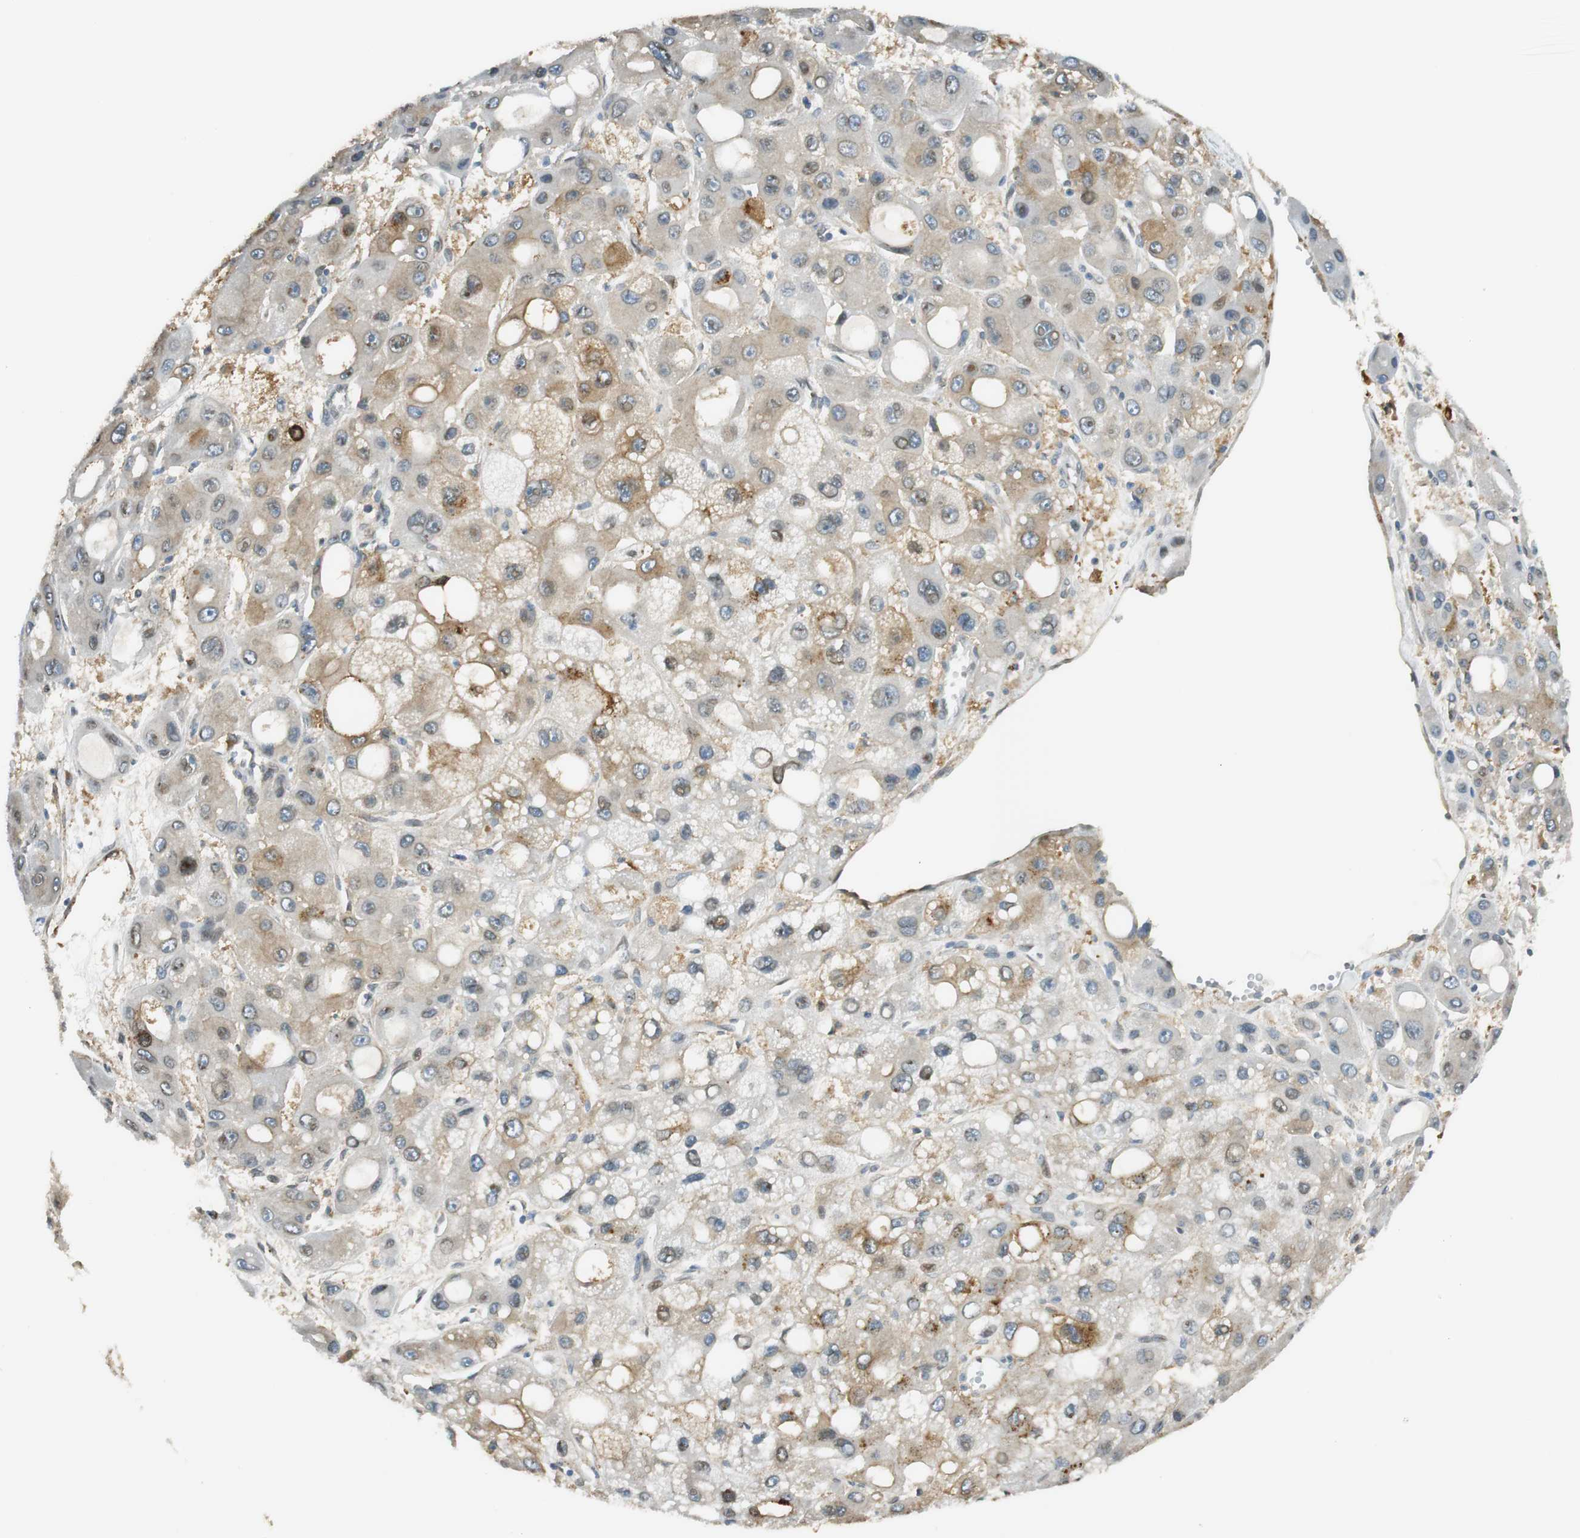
{"staining": {"intensity": "moderate", "quantity": "25%-75%", "location": "cytoplasmic/membranous"}, "tissue": "liver cancer", "cell_type": "Tumor cells", "image_type": "cancer", "snomed": [{"axis": "morphology", "description": "Carcinoma, Hepatocellular, NOS"}, {"axis": "topography", "description": "Liver"}], "caption": "Immunohistochemical staining of liver hepatocellular carcinoma exhibits medium levels of moderate cytoplasmic/membranous positivity in approximately 25%-75% of tumor cells.", "gene": "TMEM260", "patient": {"sex": "male", "age": 55}}